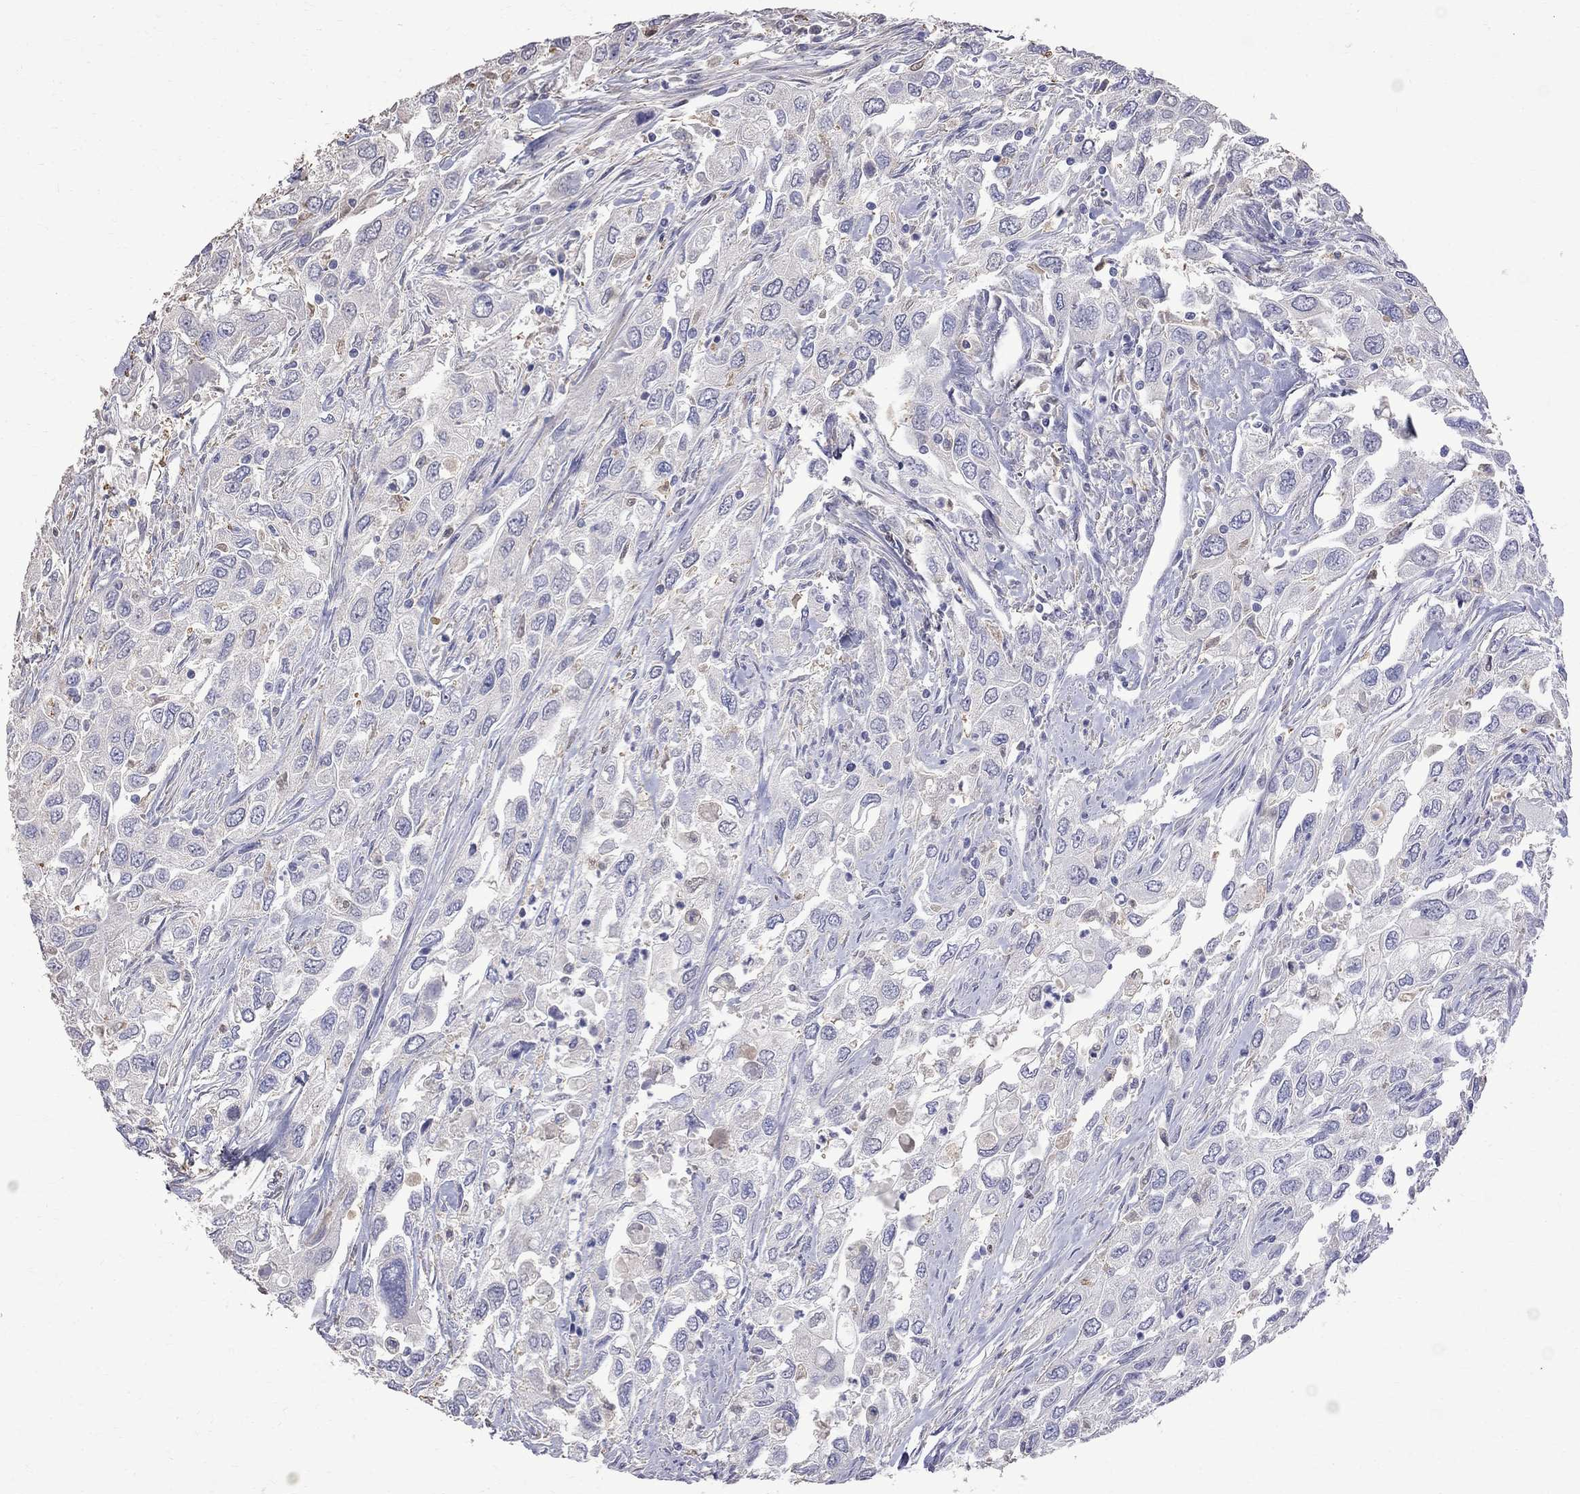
{"staining": {"intensity": "negative", "quantity": "none", "location": "none"}, "tissue": "urothelial cancer", "cell_type": "Tumor cells", "image_type": "cancer", "snomed": [{"axis": "morphology", "description": "Urothelial carcinoma, High grade"}, {"axis": "topography", "description": "Urinary bladder"}], "caption": "Immunohistochemical staining of human high-grade urothelial carcinoma displays no significant staining in tumor cells. (DAB immunohistochemistry with hematoxylin counter stain).", "gene": "CKAP2", "patient": {"sex": "male", "age": 76}}